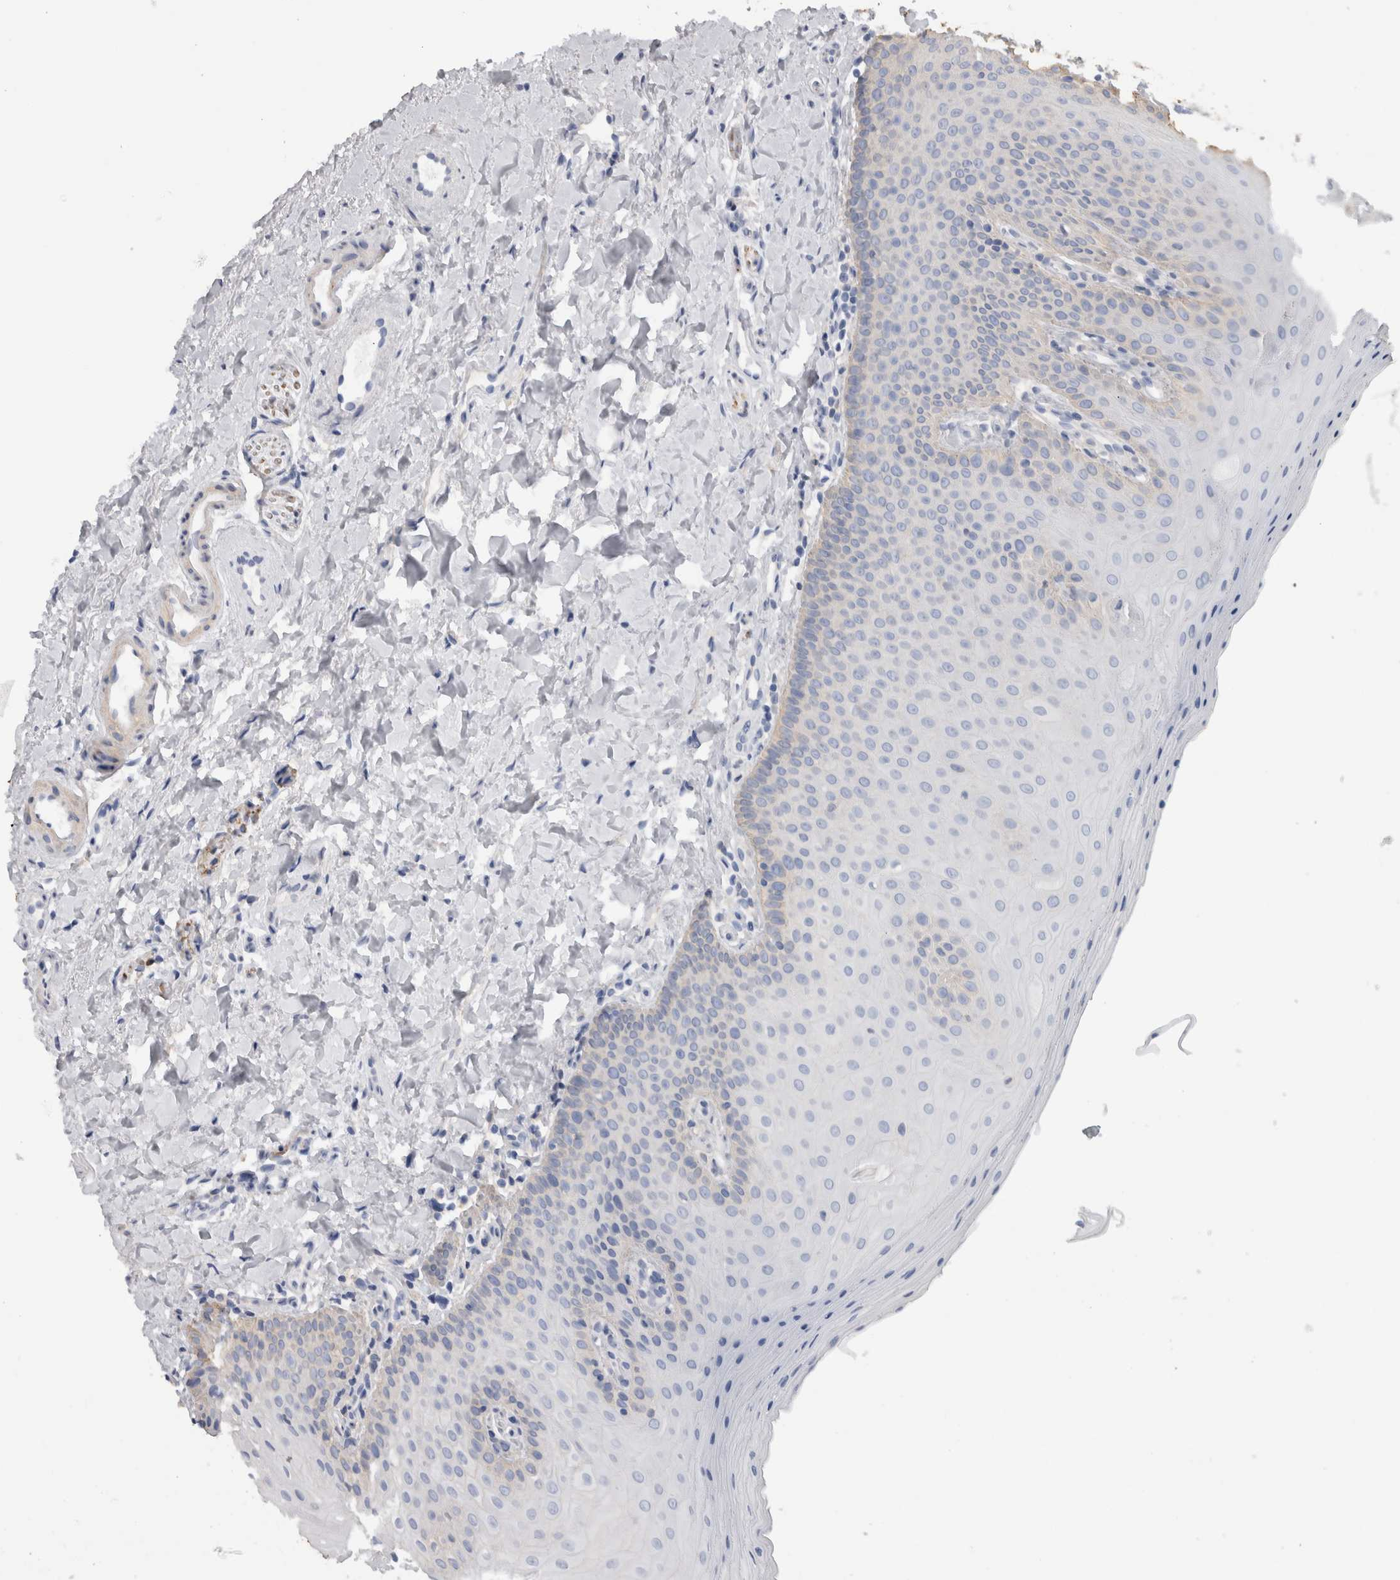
{"staining": {"intensity": "weak", "quantity": "<25%", "location": "cytoplasmic/membranous"}, "tissue": "oral mucosa", "cell_type": "Squamous epithelial cells", "image_type": "normal", "snomed": [{"axis": "morphology", "description": "Normal tissue, NOS"}, {"axis": "topography", "description": "Oral tissue"}], "caption": "High magnification brightfield microscopy of normal oral mucosa stained with DAB (brown) and counterstained with hematoxylin (blue): squamous epithelial cells show no significant staining.", "gene": "SCRN1", "patient": {"sex": "female", "age": 31}}